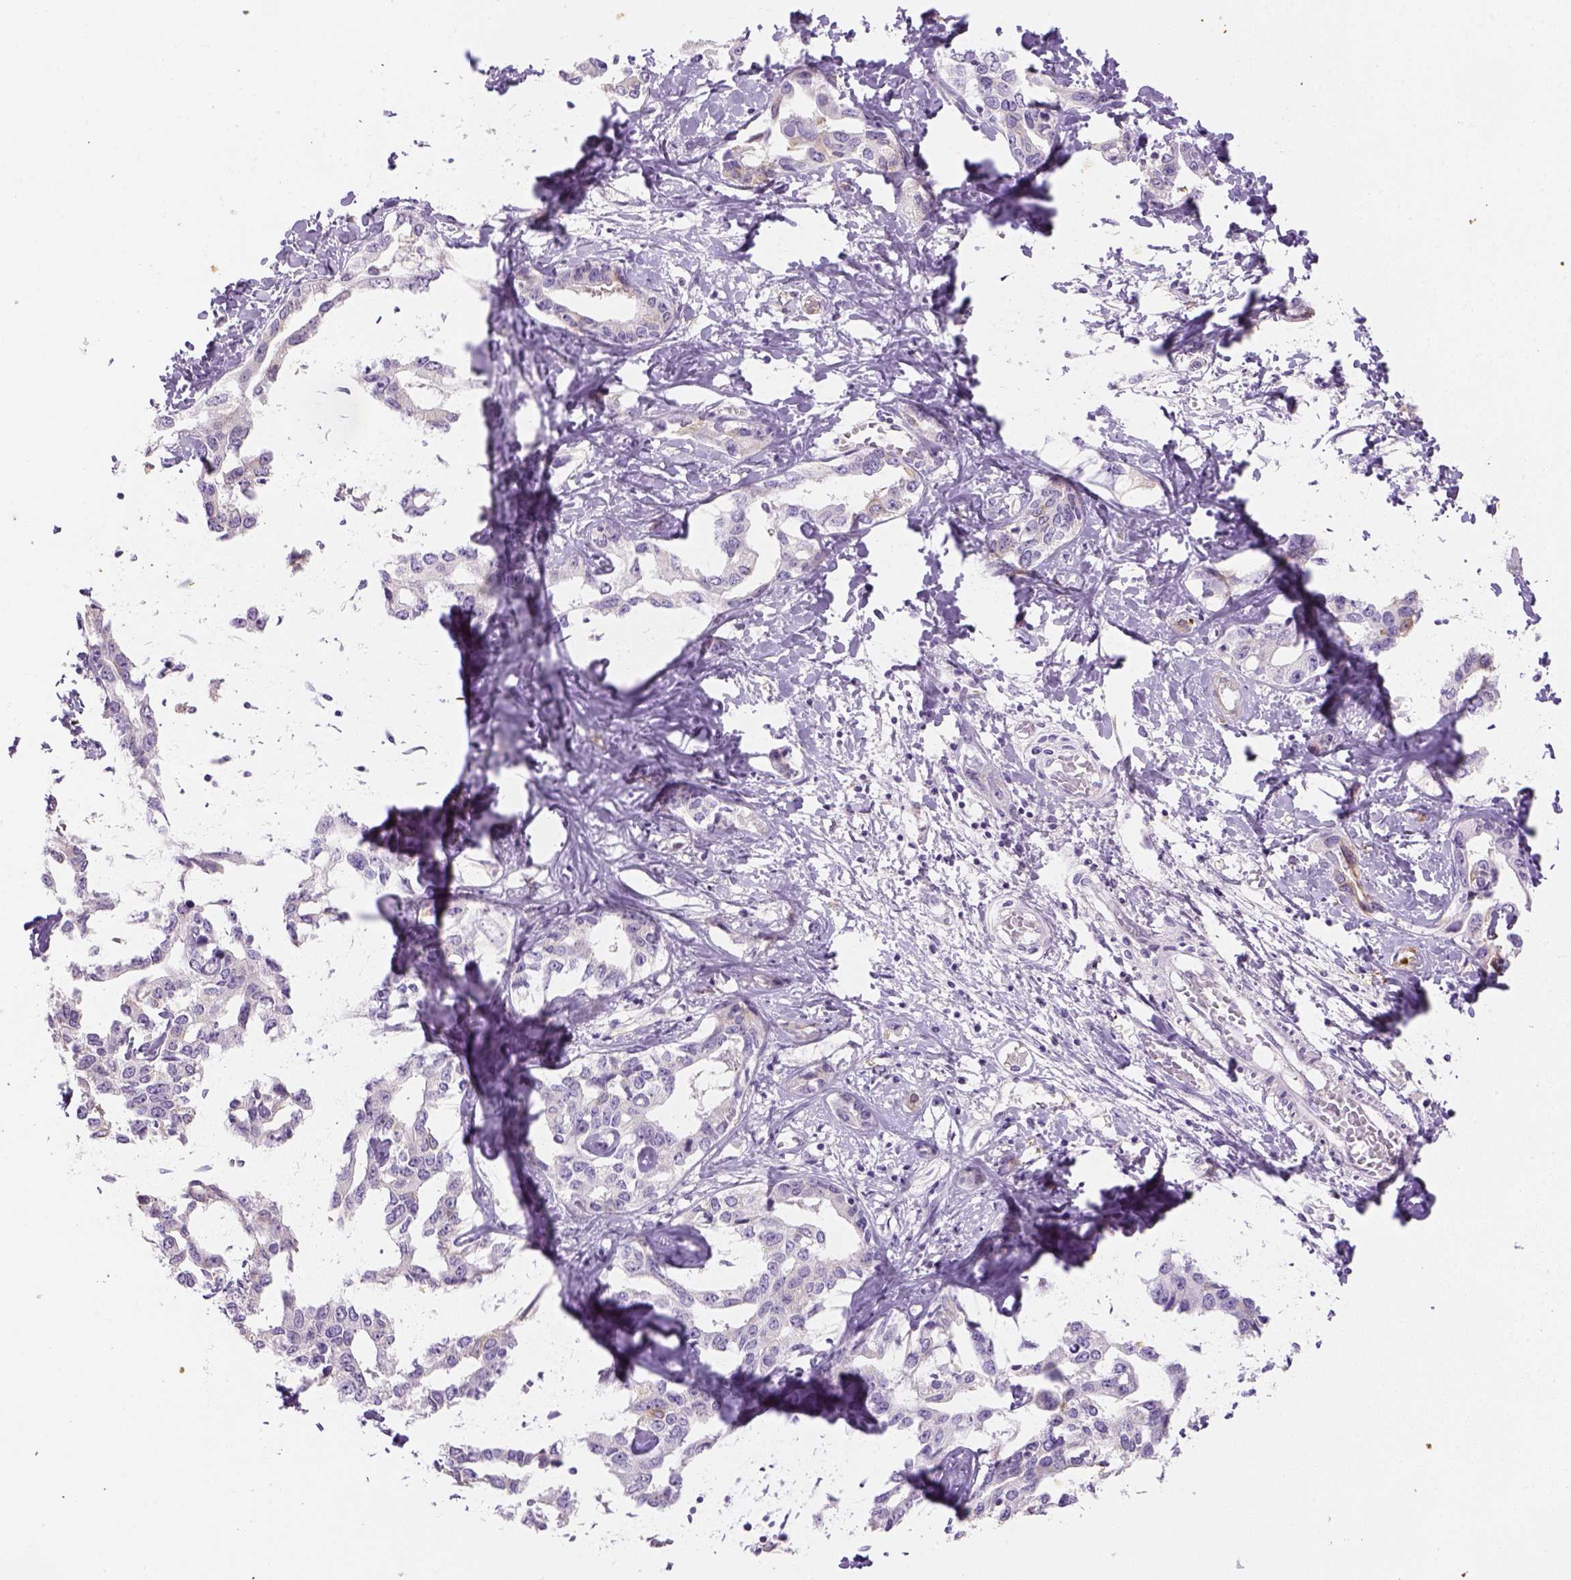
{"staining": {"intensity": "negative", "quantity": "none", "location": "none"}, "tissue": "liver cancer", "cell_type": "Tumor cells", "image_type": "cancer", "snomed": [{"axis": "morphology", "description": "Cholangiocarcinoma"}, {"axis": "topography", "description": "Liver"}], "caption": "This image is of liver cholangiocarcinoma stained with immunohistochemistry to label a protein in brown with the nuclei are counter-stained blue. There is no staining in tumor cells.", "gene": "CACNB1", "patient": {"sex": "male", "age": 59}}